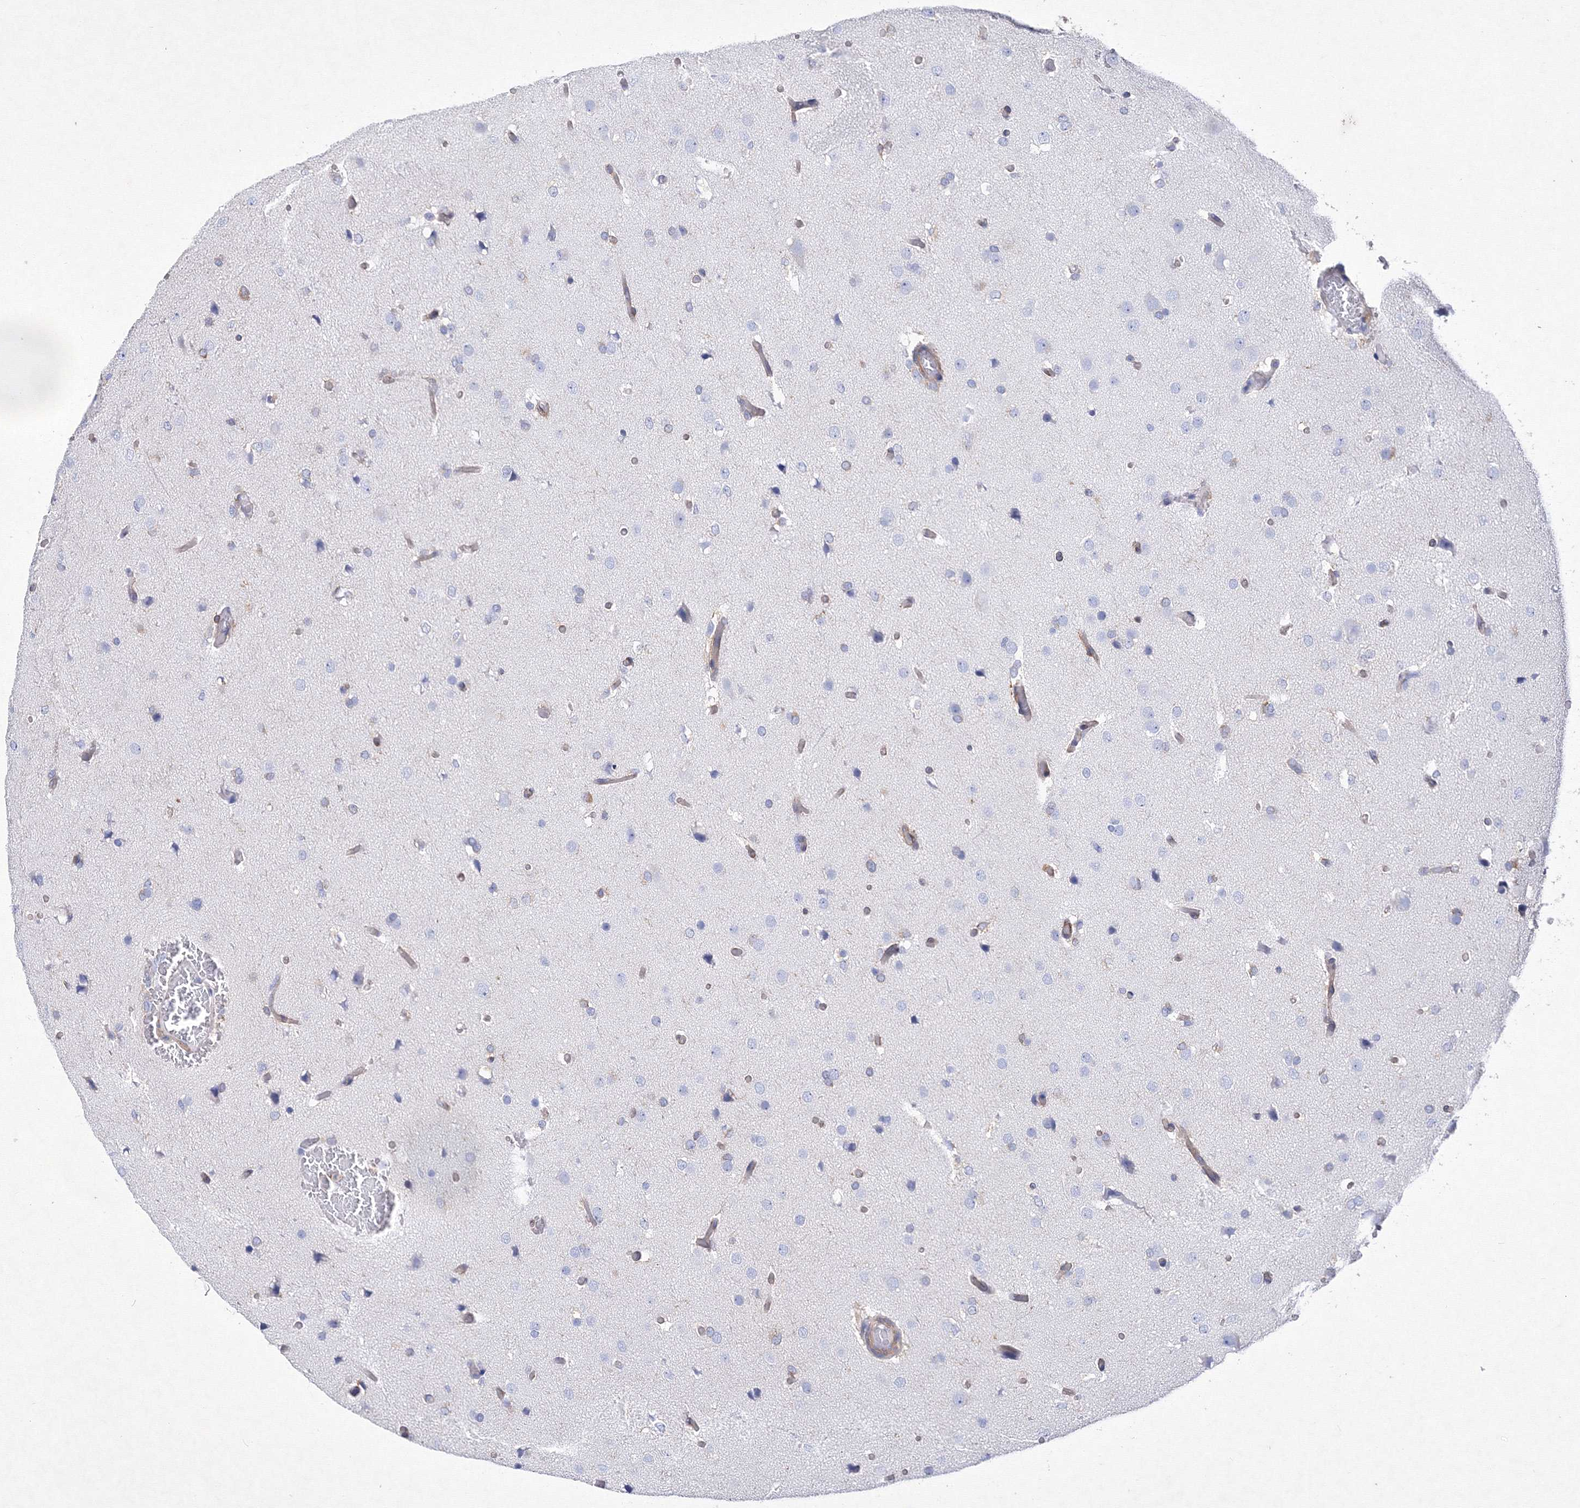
{"staining": {"intensity": "negative", "quantity": "none", "location": "none"}, "tissue": "glioma", "cell_type": "Tumor cells", "image_type": "cancer", "snomed": [{"axis": "morphology", "description": "Glioma, malignant, High grade"}, {"axis": "topography", "description": "Cerebral cortex"}], "caption": "High magnification brightfield microscopy of high-grade glioma (malignant) stained with DAB (brown) and counterstained with hematoxylin (blue): tumor cells show no significant staining.", "gene": "SNX18", "patient": {"sex": "female", "age": 36}}